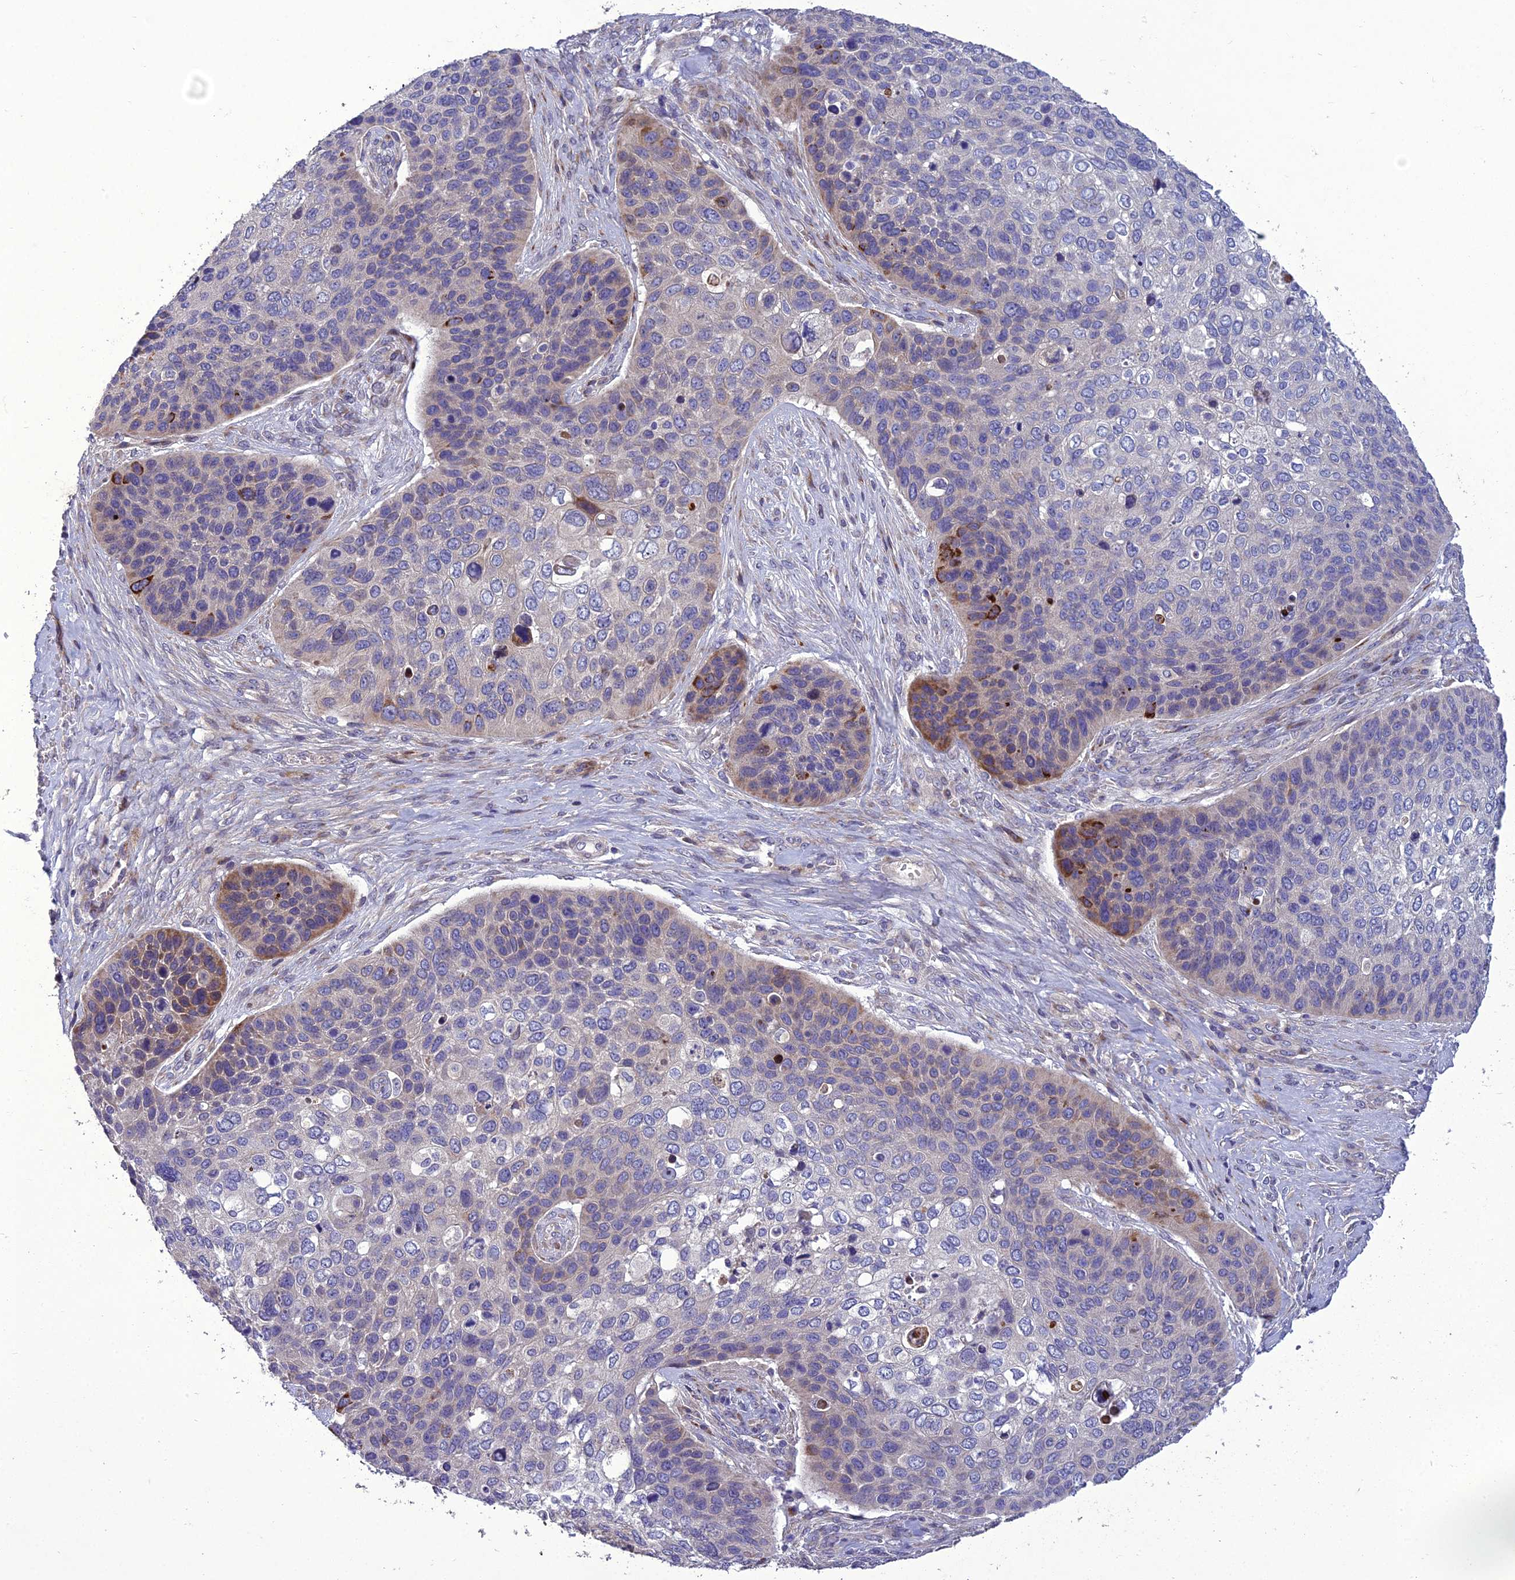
{"staining": {"intensity": "moderate", "quantity": "<25%", "location": "cytoplasmic/membranous"}, "tissue": "skin cancer", "cell_type": "Tumor cells", "image_type": "cancer", "snomed": [{"axis": "morphology", "description": "Basal cell carcinoma"}, {"axis": "topography", "description": "Skin"}], "caption": "A histopathology image showing moderate cytoplasmic/membranous expression in about <25% of tumor cells in skin cancer, as visualized by brown immunohistochemical staining.", "gene": "ADIPOR2", "patient": {"sex": "female", "age": 74}}